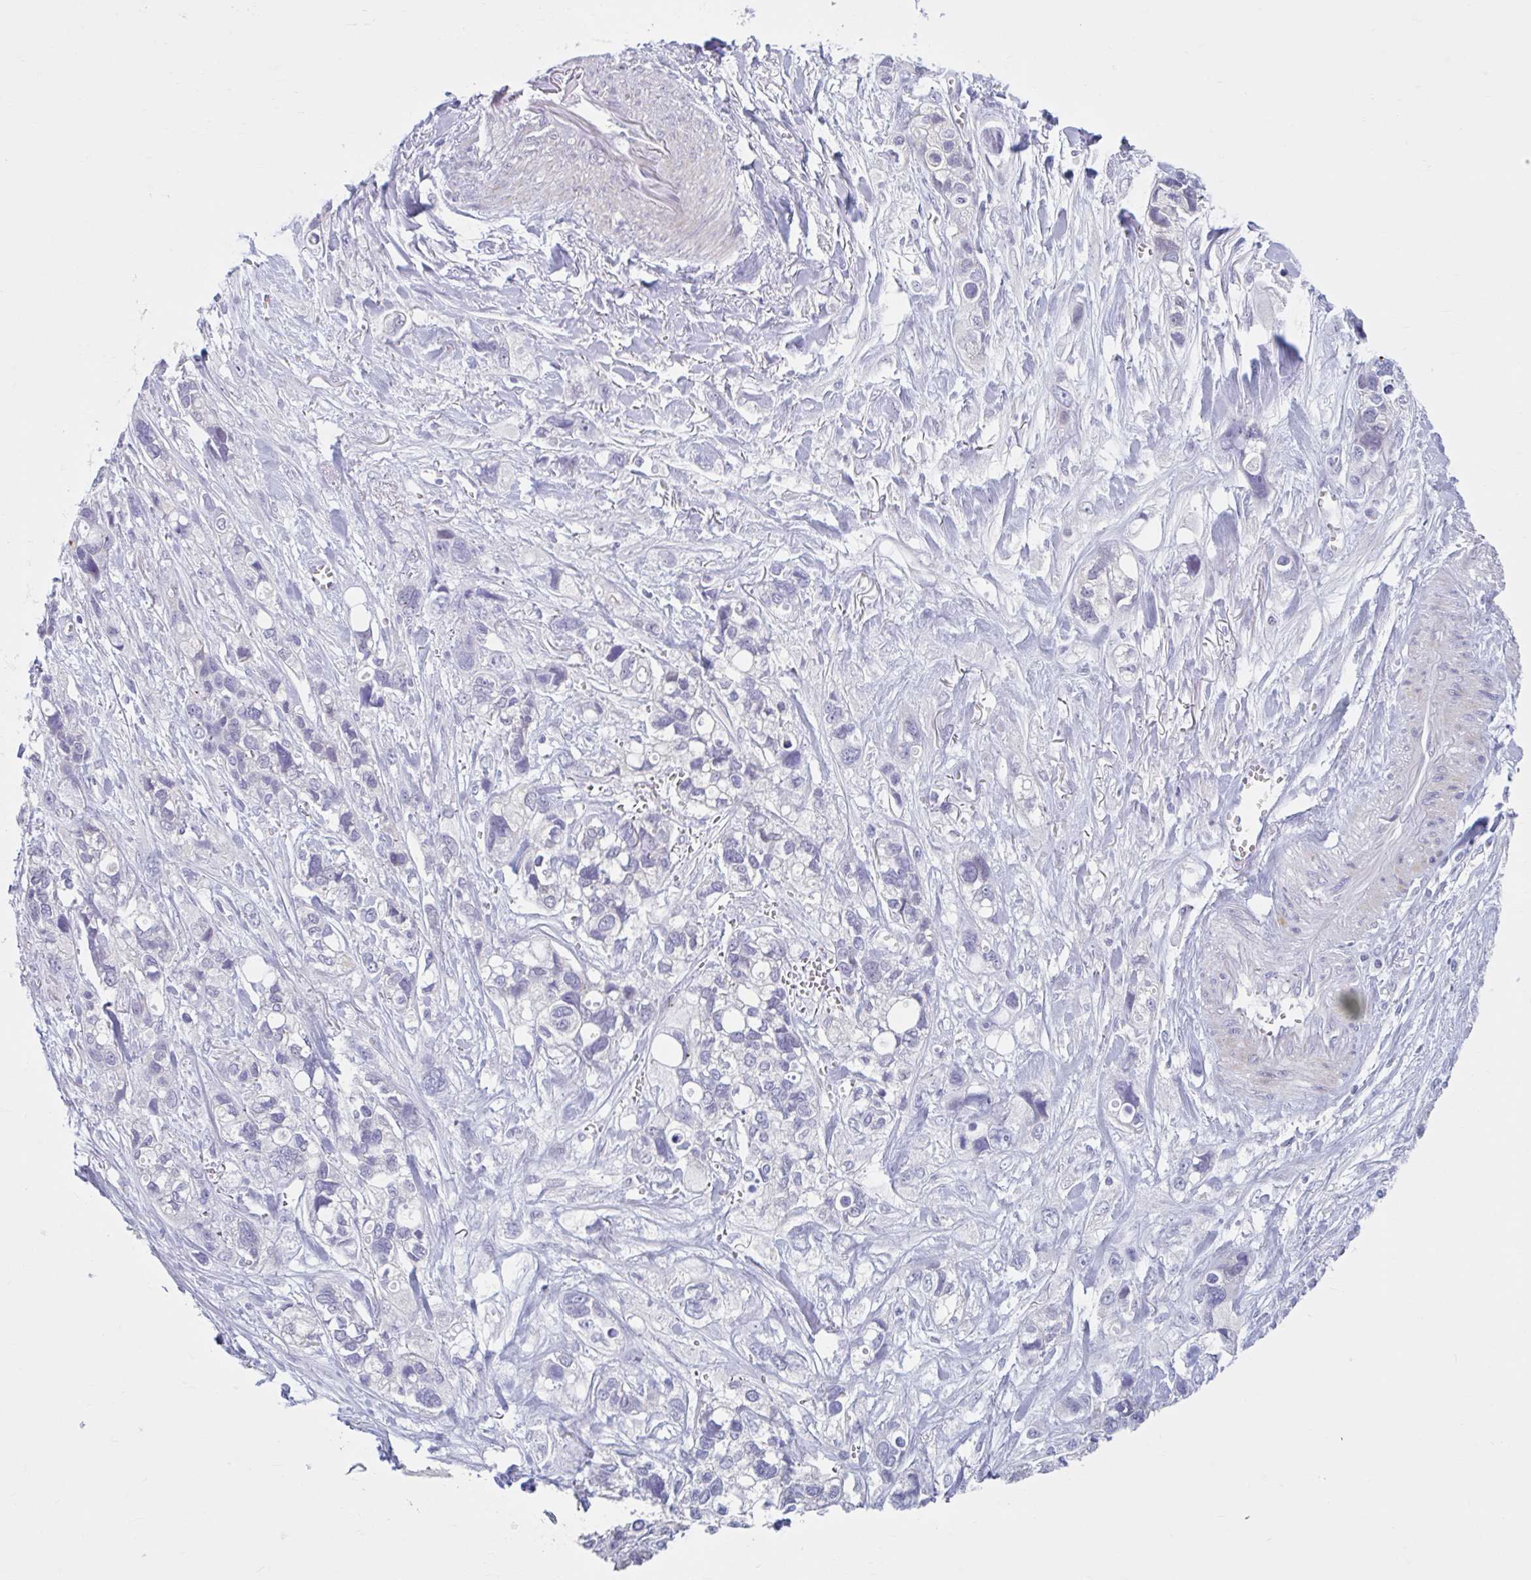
{"staining": {"intensity": "negative", "quantity": "none", "location": "none"}, "tissue": "stomach cancer", "cell_type": "Tumor cells", "image_type": "cancer", "snomed": [{"axis": "morphology", "description": "Adenocarcinoma, NOS"}, {"axis": "topography", "description": "Stomach, upper"}], "caption": "Tumor cells show no significant expression in stomach cancer.", "gene": "FAM153A", "patient": {"sex": "female", "age": 81}}